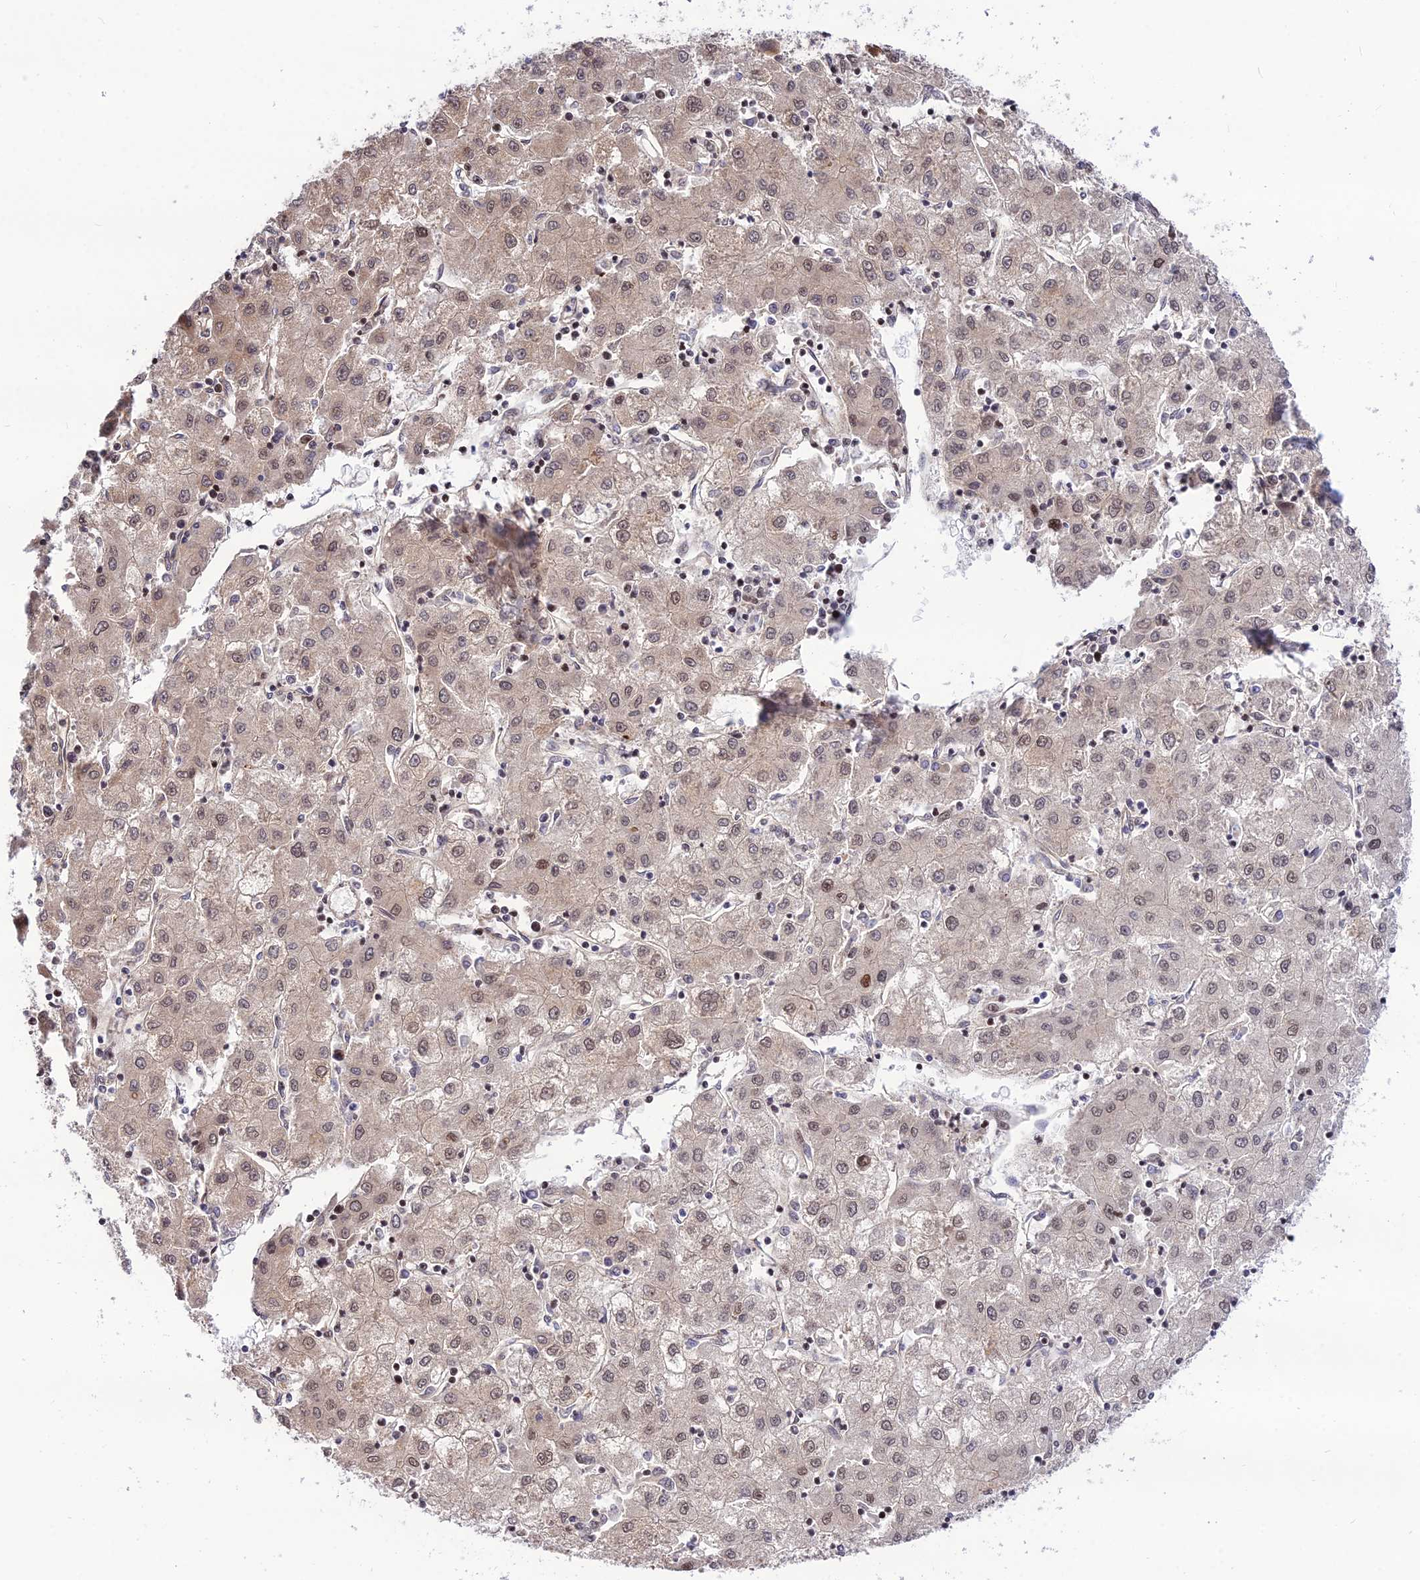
{"staining": {"intensity": "weak", "quantity": ">75%", "location": "cytoplasmic/membranous,nuclear"}, "tissue": "liver cancer", "cell_type": "Tumor cells", "image_type": "cancer", "snomed": [{"axis": "morphology", "description": "Carcinoma, Hepatocellular, NOS"}, {"axis": "topography", "description": "Liver"}], "caption": "This is an image of IHC staining of liver hepatocellular carcinoma, which shows weak expression in the cytoplasmic/membranous and nuclear of tumor cells.", "gene": "SMG6", "patient": {"sex": "male", "age": 72}}